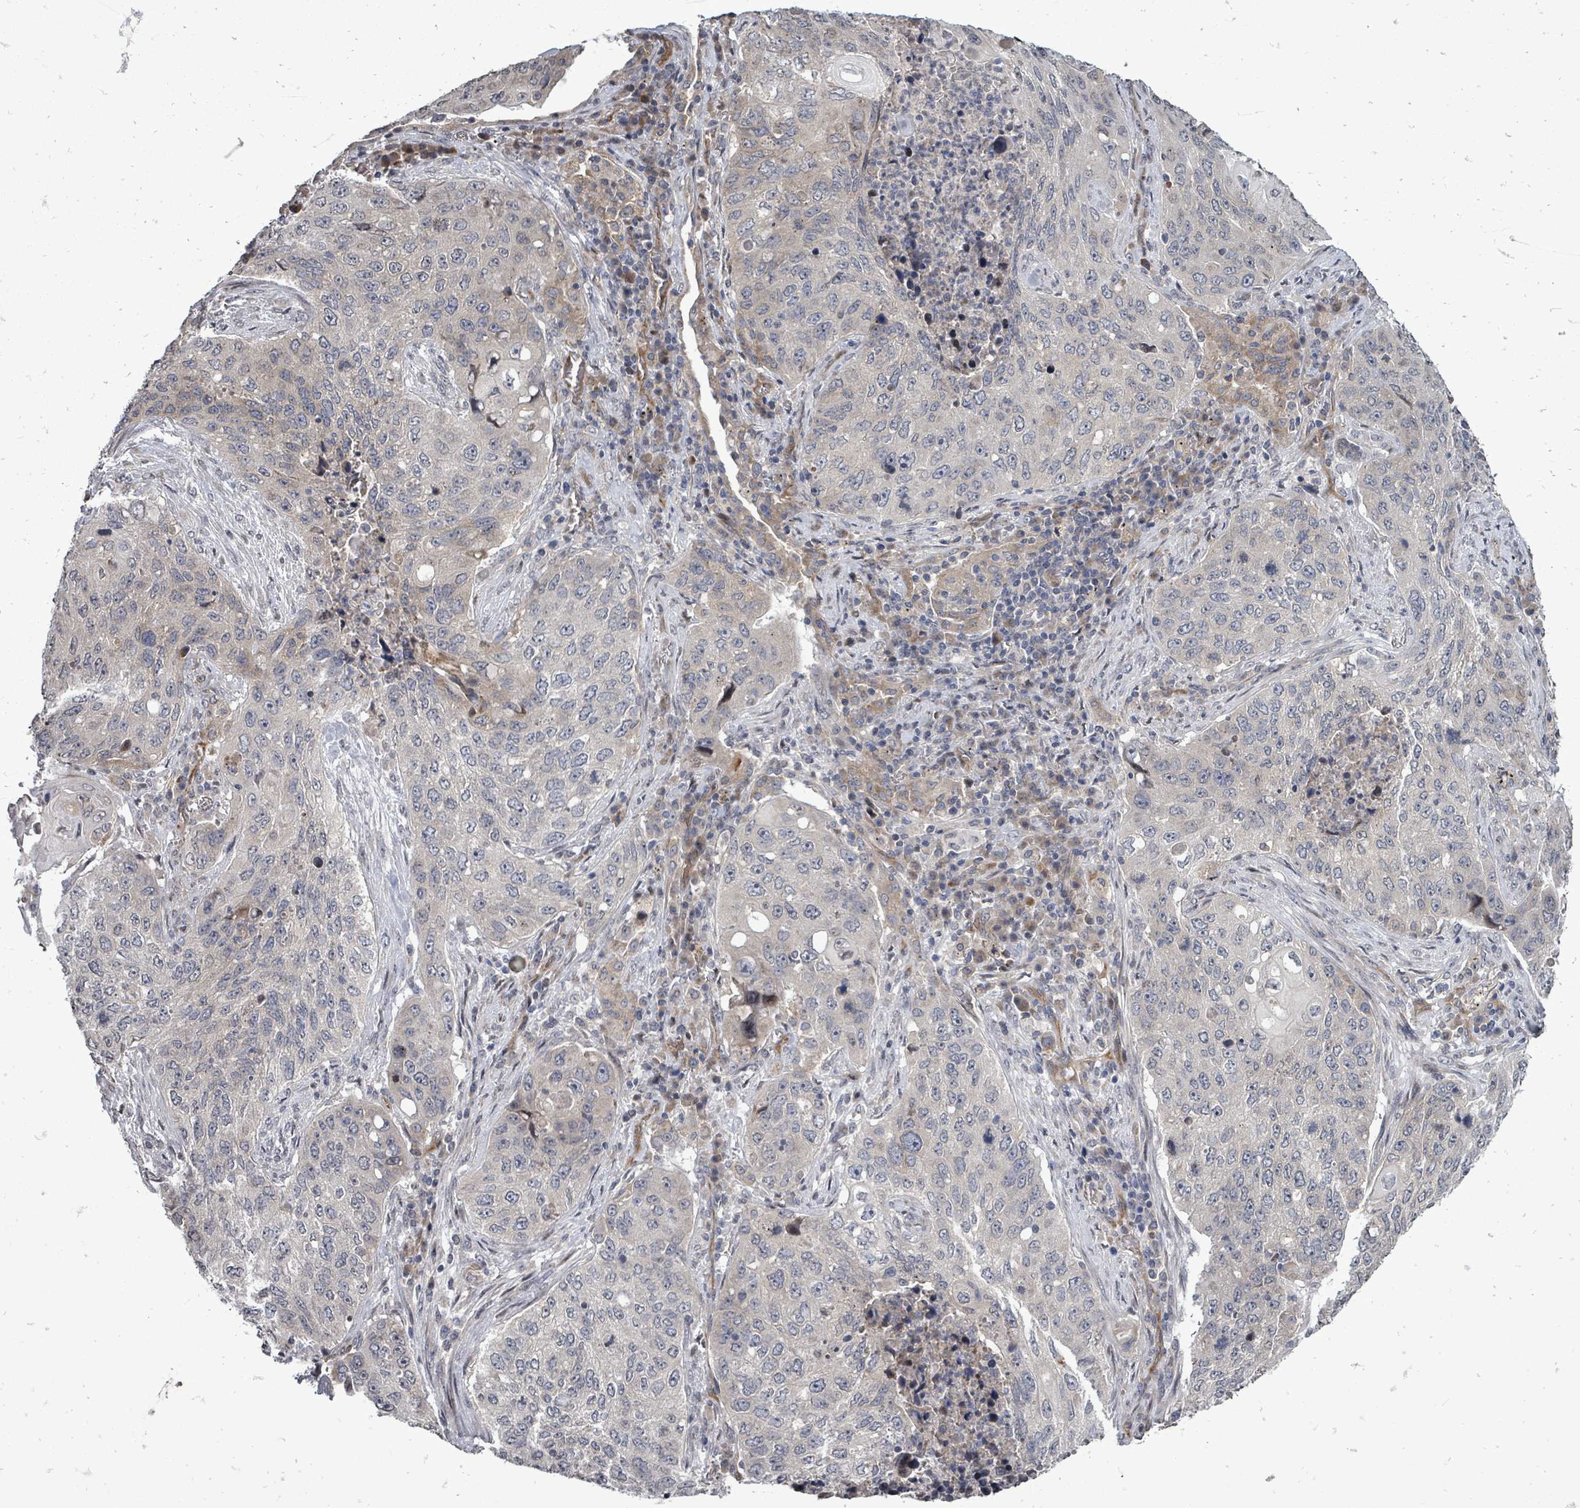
{"staining": {"intensity": "negative", "quantity": "none", "location": "none"}, "tissue": "lung cancer", "cell_type": "Tumor cells", "image_type": "cancer", "snomed": [{"axis": "morphology", "description": "Squamous cell carcinoma, NOS"}, {"axis": "topography", "description": "Lung"}], "caption": "A histopathology image of human lung cancer is negative for staining in tumor cells.", "gene": "RALGAPB", "patient": {"sex": "female", "age": 63}}